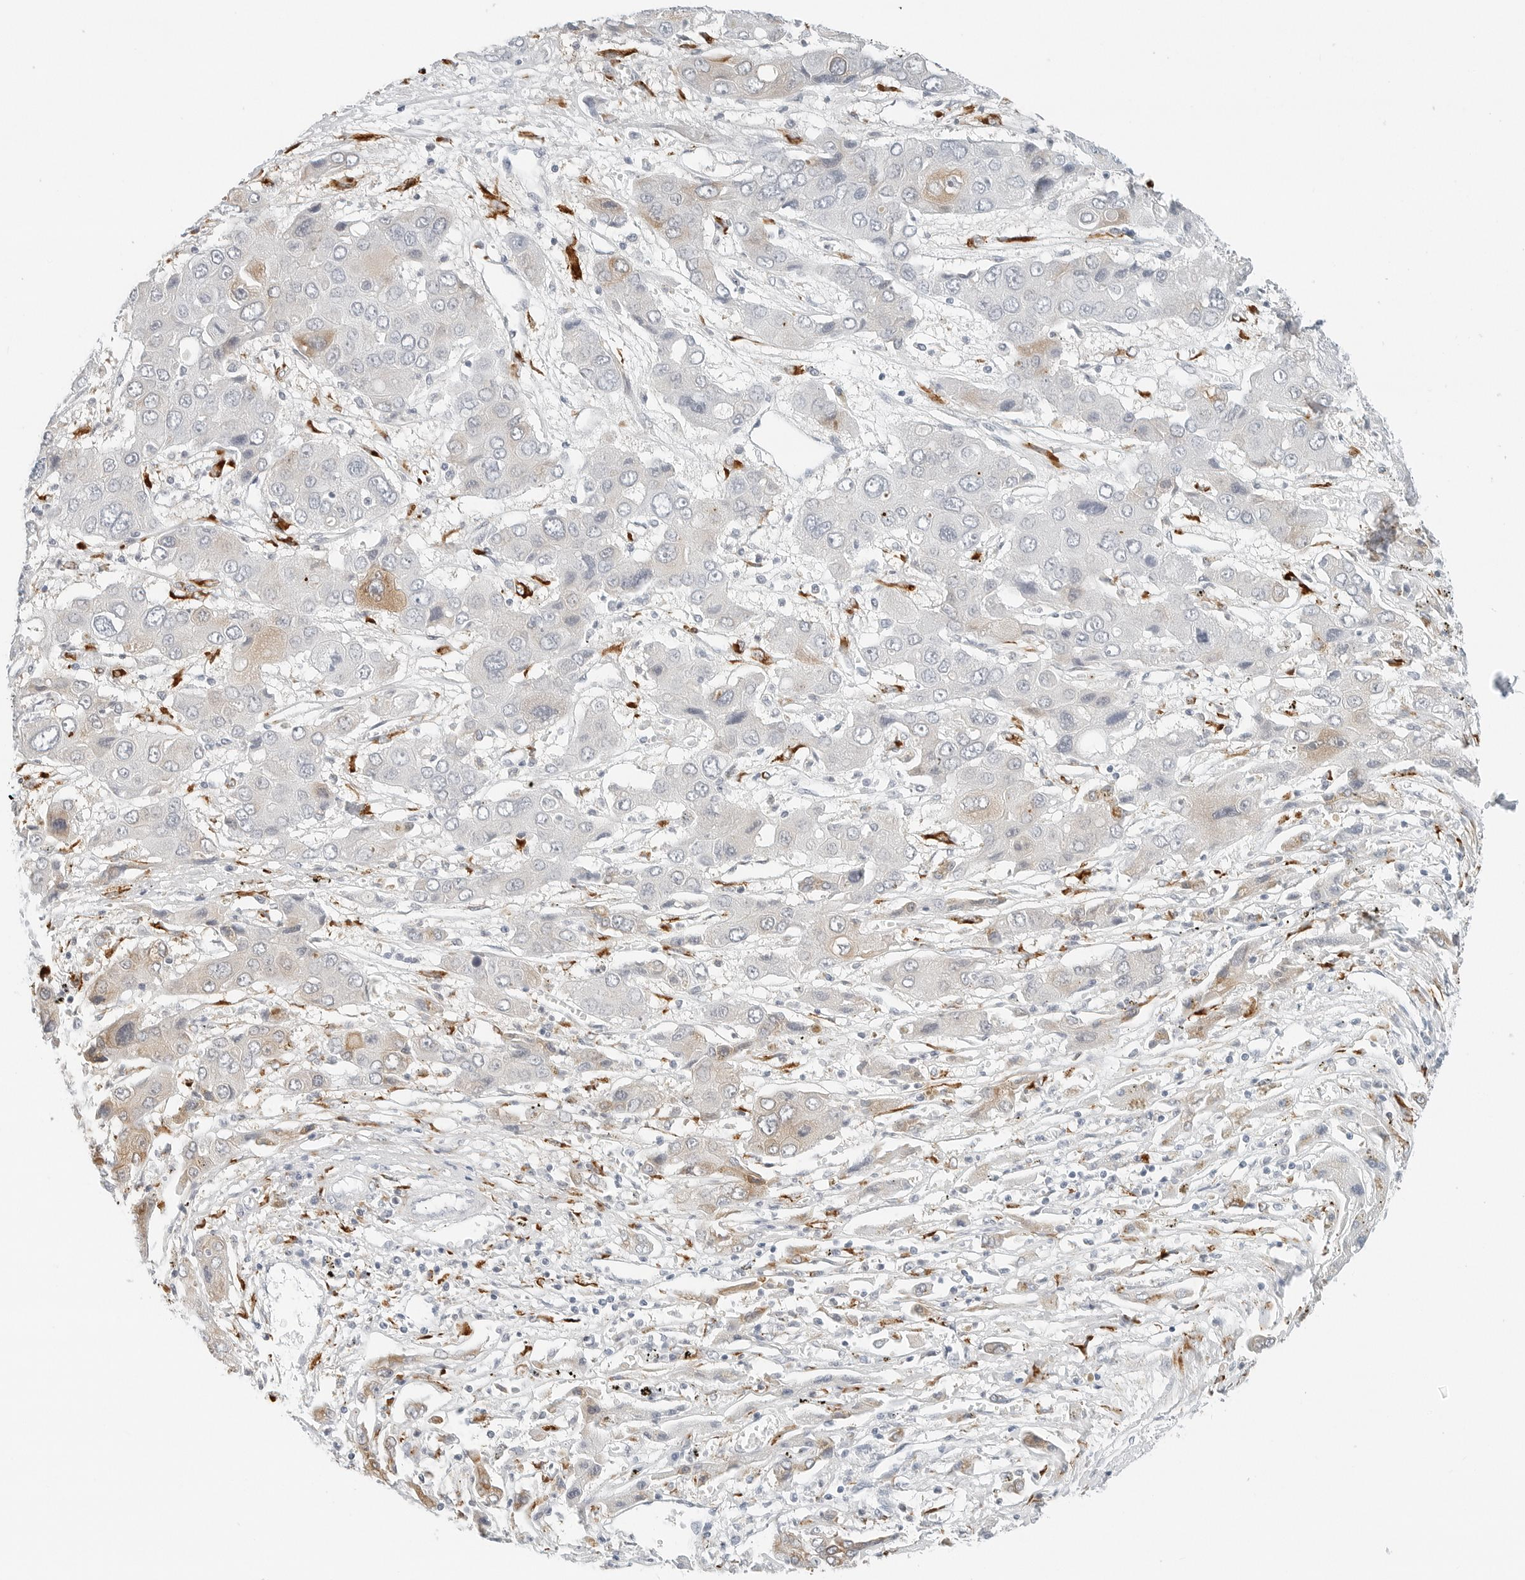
{"staining": {"intensity": "weak", "quantity": "<25%", "location": "cytoplasmic/membranous"}, "tissue": "liver cancer", "cell_type": "Tumor cells", "image_type": "cancer", "snomed": [{"axis": "morphology", "description": "Cholangiocarcinoma"}, {"axis": "topography", "description": "Liver"}], "caption": "The immunohistochemistry micrograph has no significant staining in tumor cells of liver cancer (cholangiocarcinoma) tissue. The staining is performed using DAB (3,3'-diaminobenzidine) brown chromogen with nuclei counter-stained in using hematoxylin.", "gene": "P4HA2", "patient": {"sex": "male", "age": 67}}